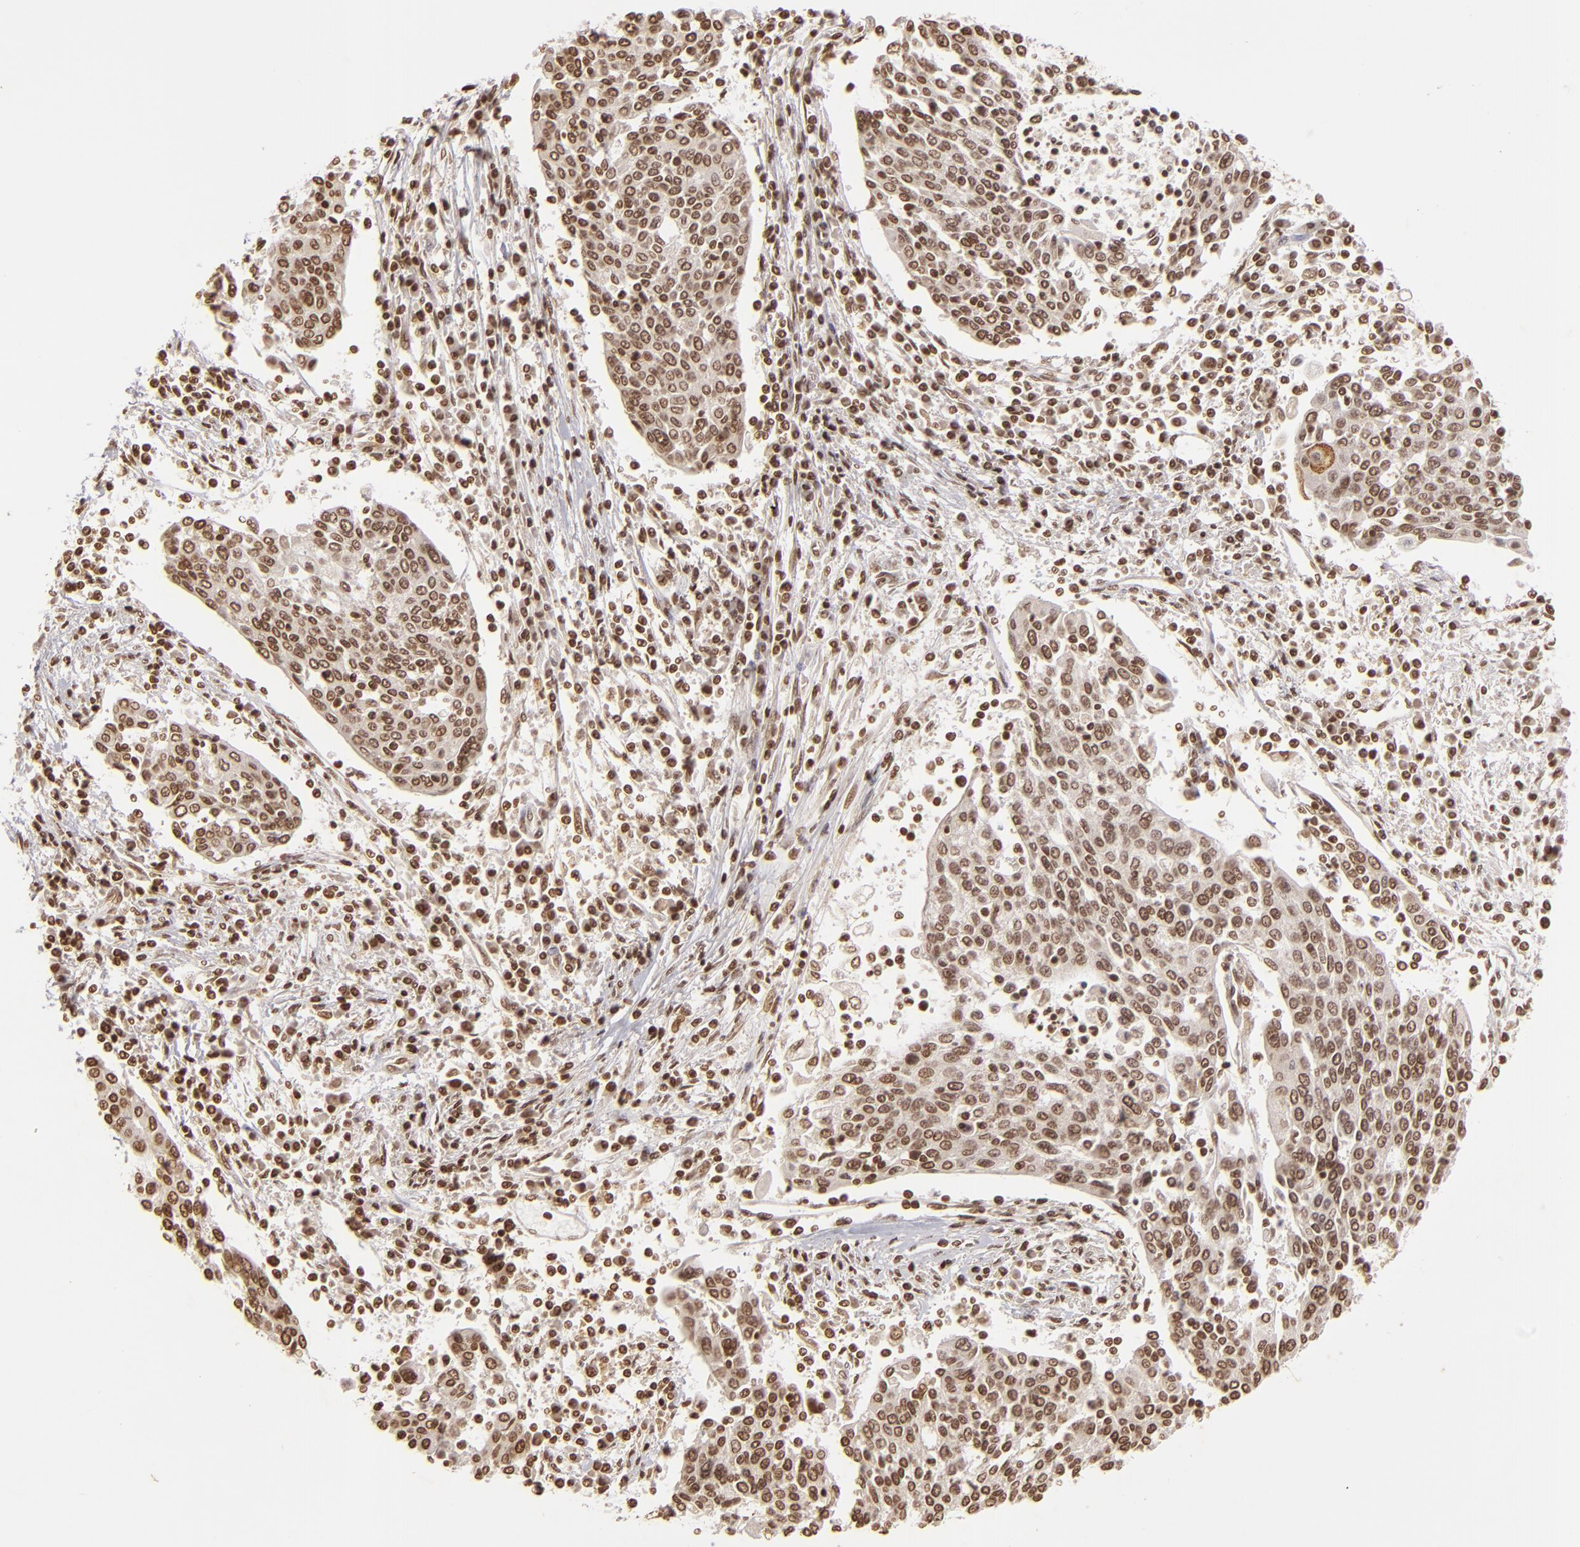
{"staining": {"intensity": "moderate", "quantity": "25%-75%", "location": "nuclear"}, "tissue": "cervical cancer", "cell_type": "Tumor cells", "image_type": "cancer", "snomed": [{"axis": "morphology", "description": "Squamous cell carcinoma, NOS"}, {"axis": "topography", "description": "Cervix"}], "caption": "The micrograph shows staining of cervical squamous cell carcinoma, revealing moderate nuclear protein staining (brown color) within tumor cells.", "gene": "CUL3", "patient": {"sex": "female", "age": 40}}